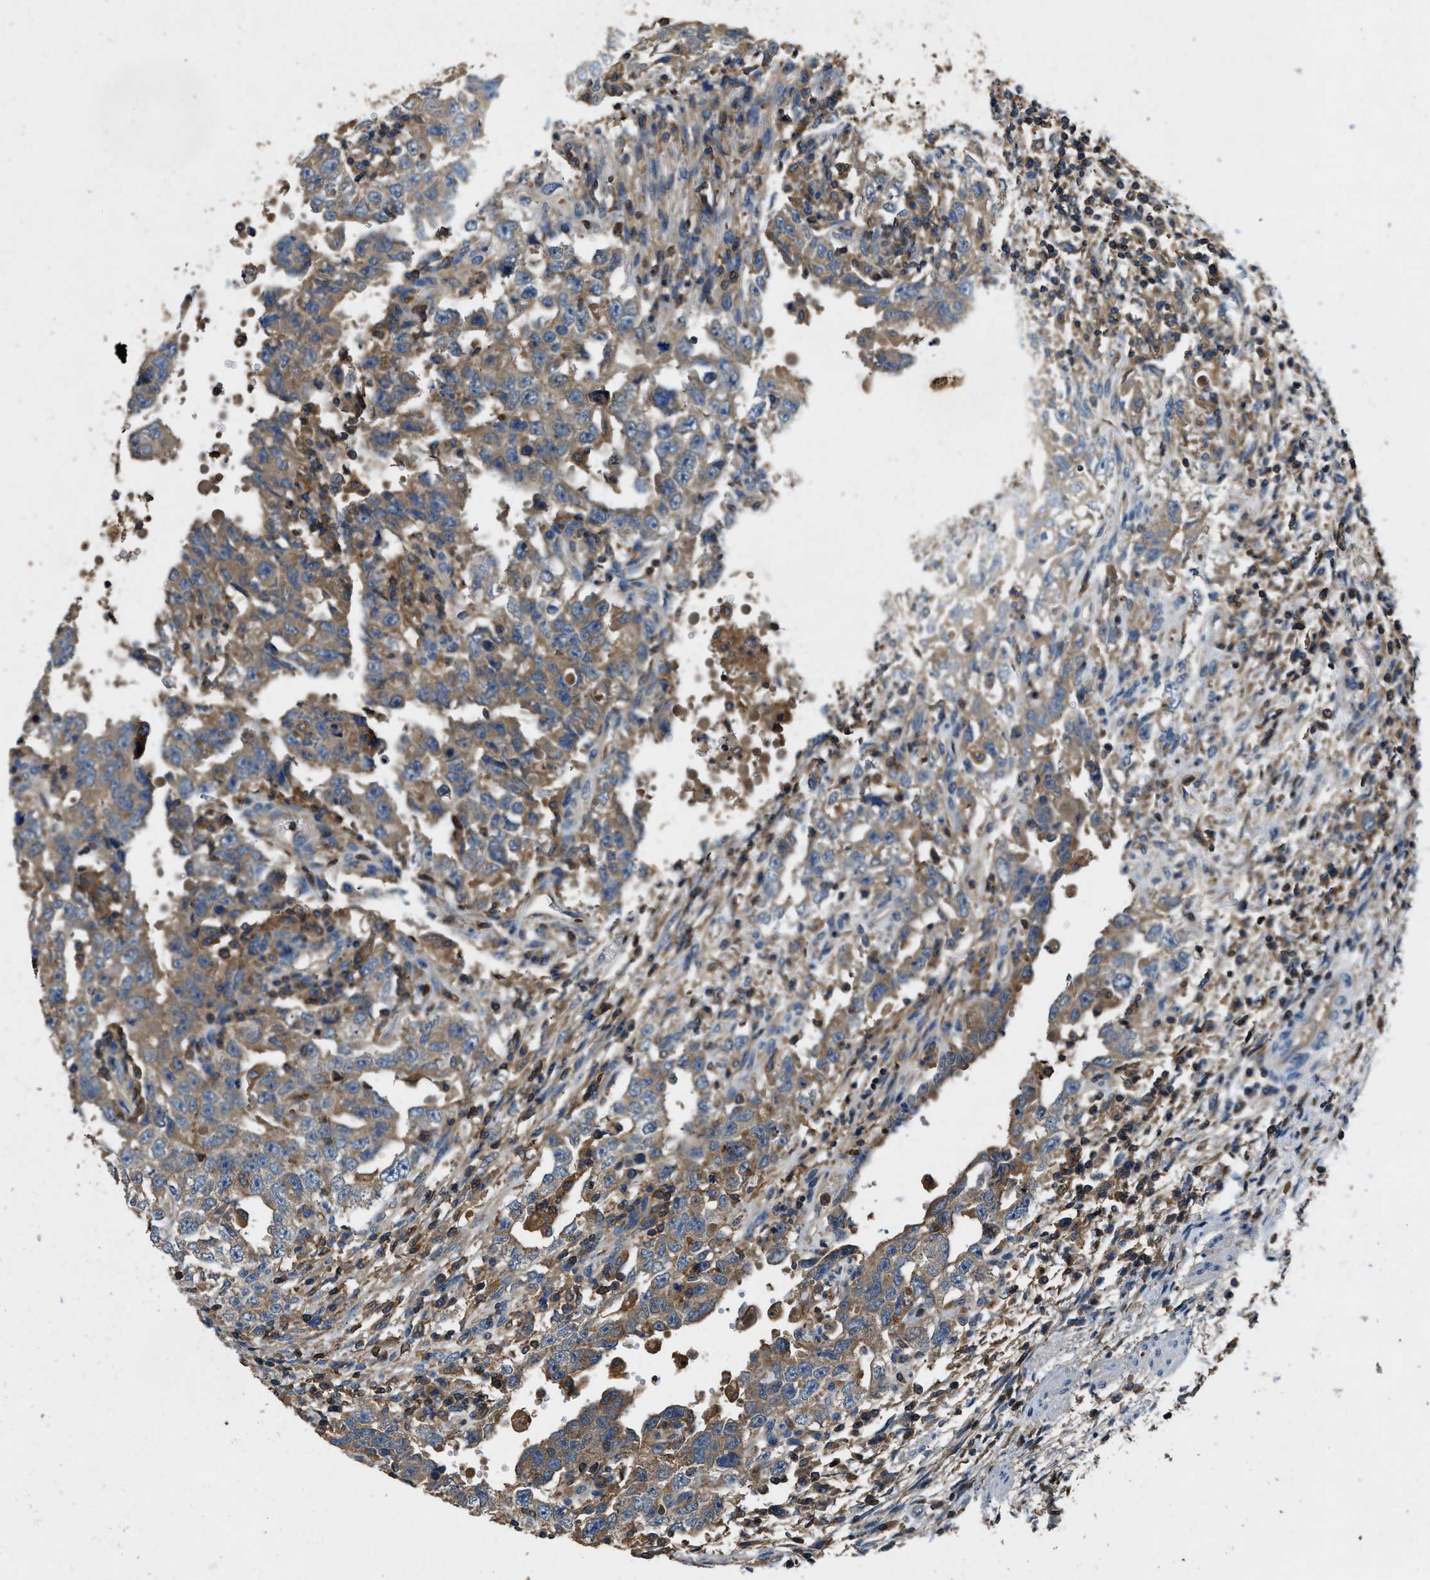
{"staining": {"intensity": "weak", "quantity": ">75%", "location": "cytoplasmic/membranous"}, "tissue": "testis cancer", "cell_type": "Tumor cells", "image_type": "cancer", "snomed": [{"axis": "morphology", "description": "Carcinoma, Embryonal, NOS"}, {"axis": "topography", "description": "Testis"}], "caption": "A brown stain shows weak cytoplasmic/membranous positivity of a protein in human testis embryonal carcinoma tumor cells.", "gene": "BLOC1S1", "patient": {"sex": "male", "age": 26}}